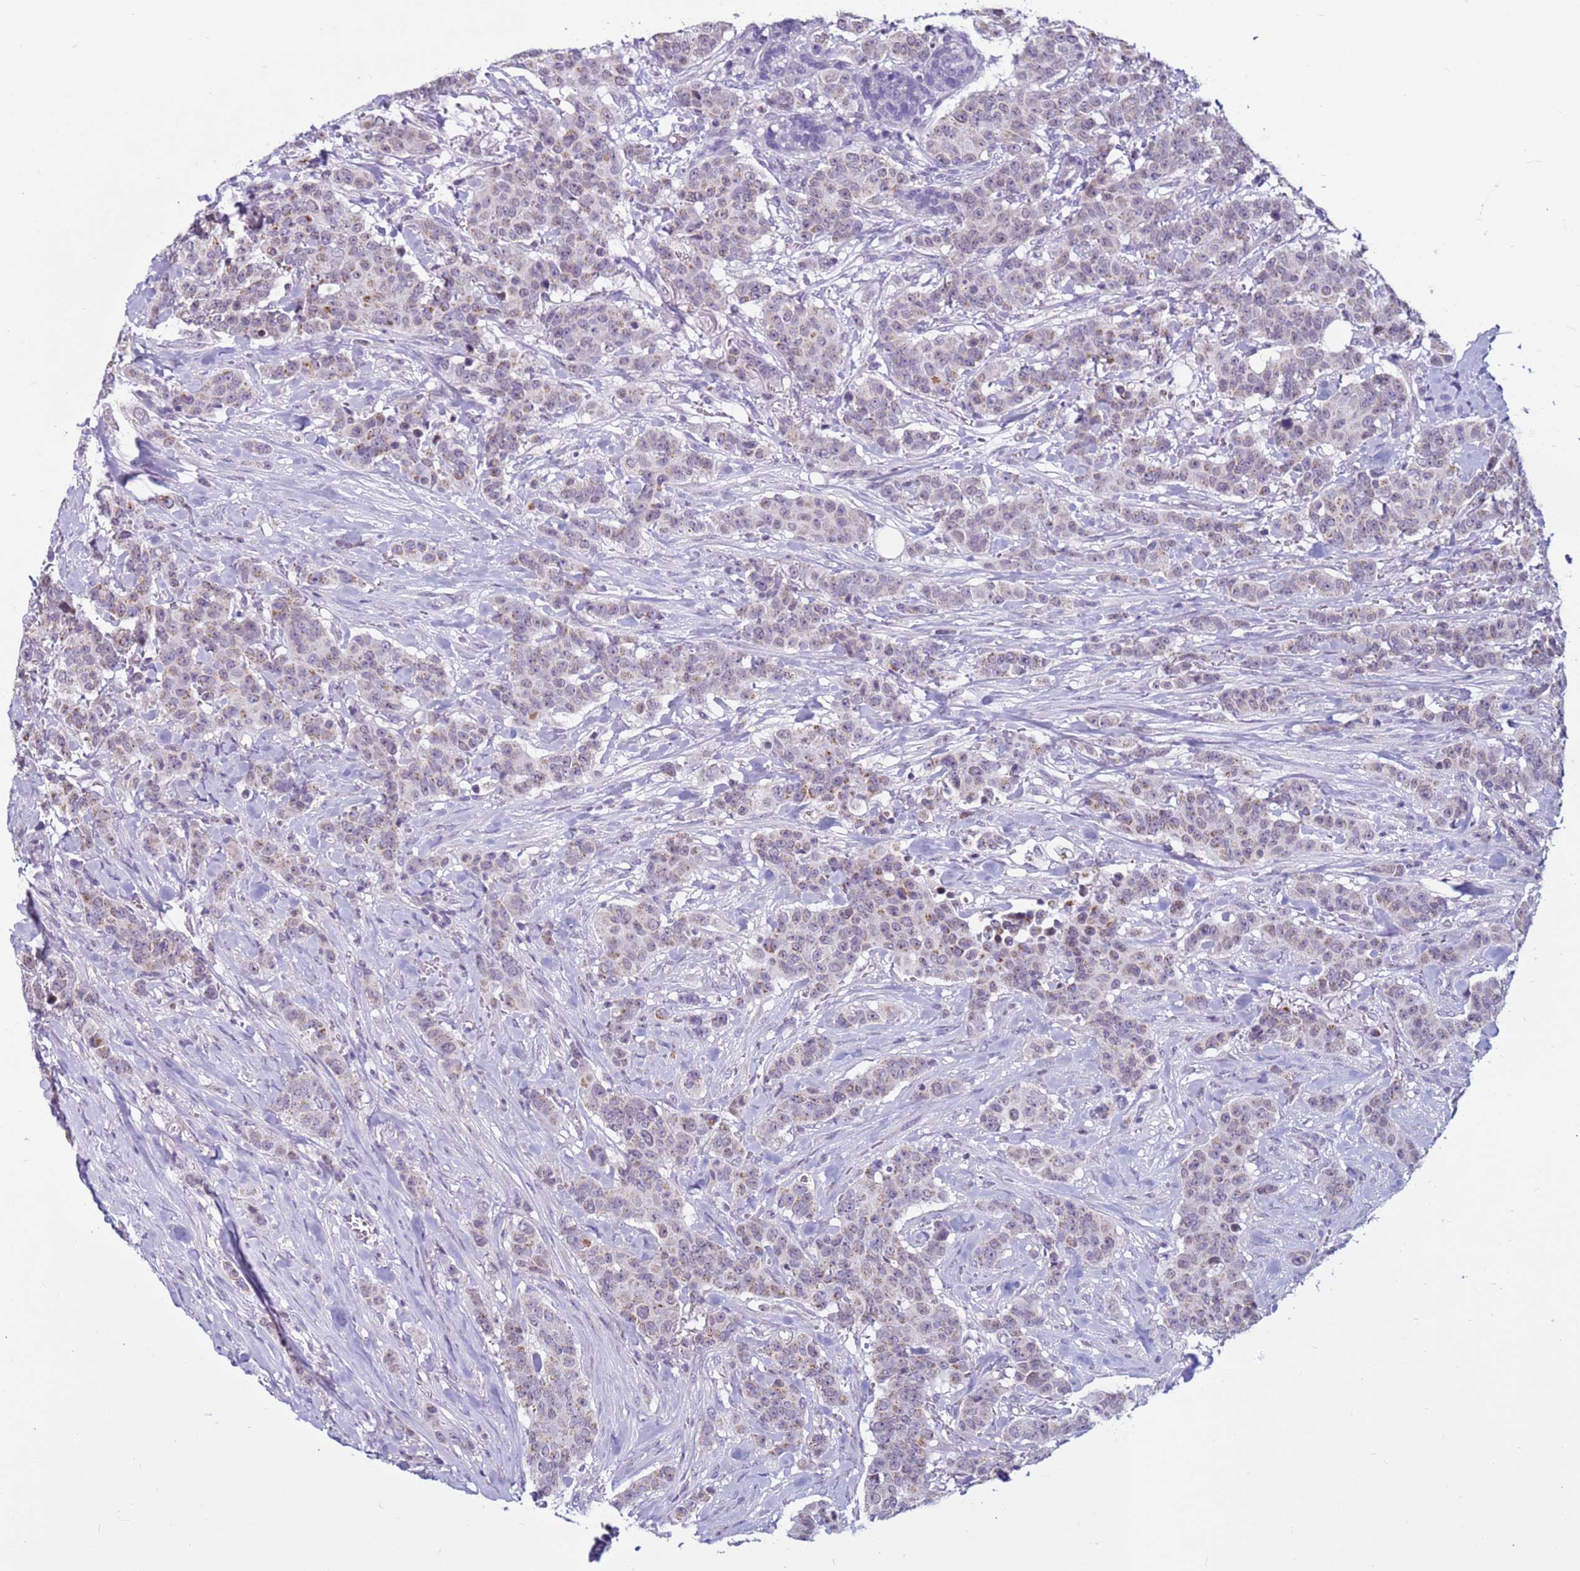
{"staining": {"intensity": "weak", "quantity": "25%-75%", "location": "cytoplasmic/membranous"}, "tissue": "breast cancer", "cell_type": "Tumor cells", "image_type": "cancer", "snomed": [{"axis": "morphology", "description": "Duct carcinoma"}, {"axis": "topography", "description": "Breast"}], "caption": "There is low levels of weak cytoplasmic/membranous positivity in tumor cells of breast cancer (invasive ductal carcinoma), as demonstrated by immunohistochemical staining (brown color).", "gene": "CDK2AP2", "patient": {"sex": "female", "age": 40}}